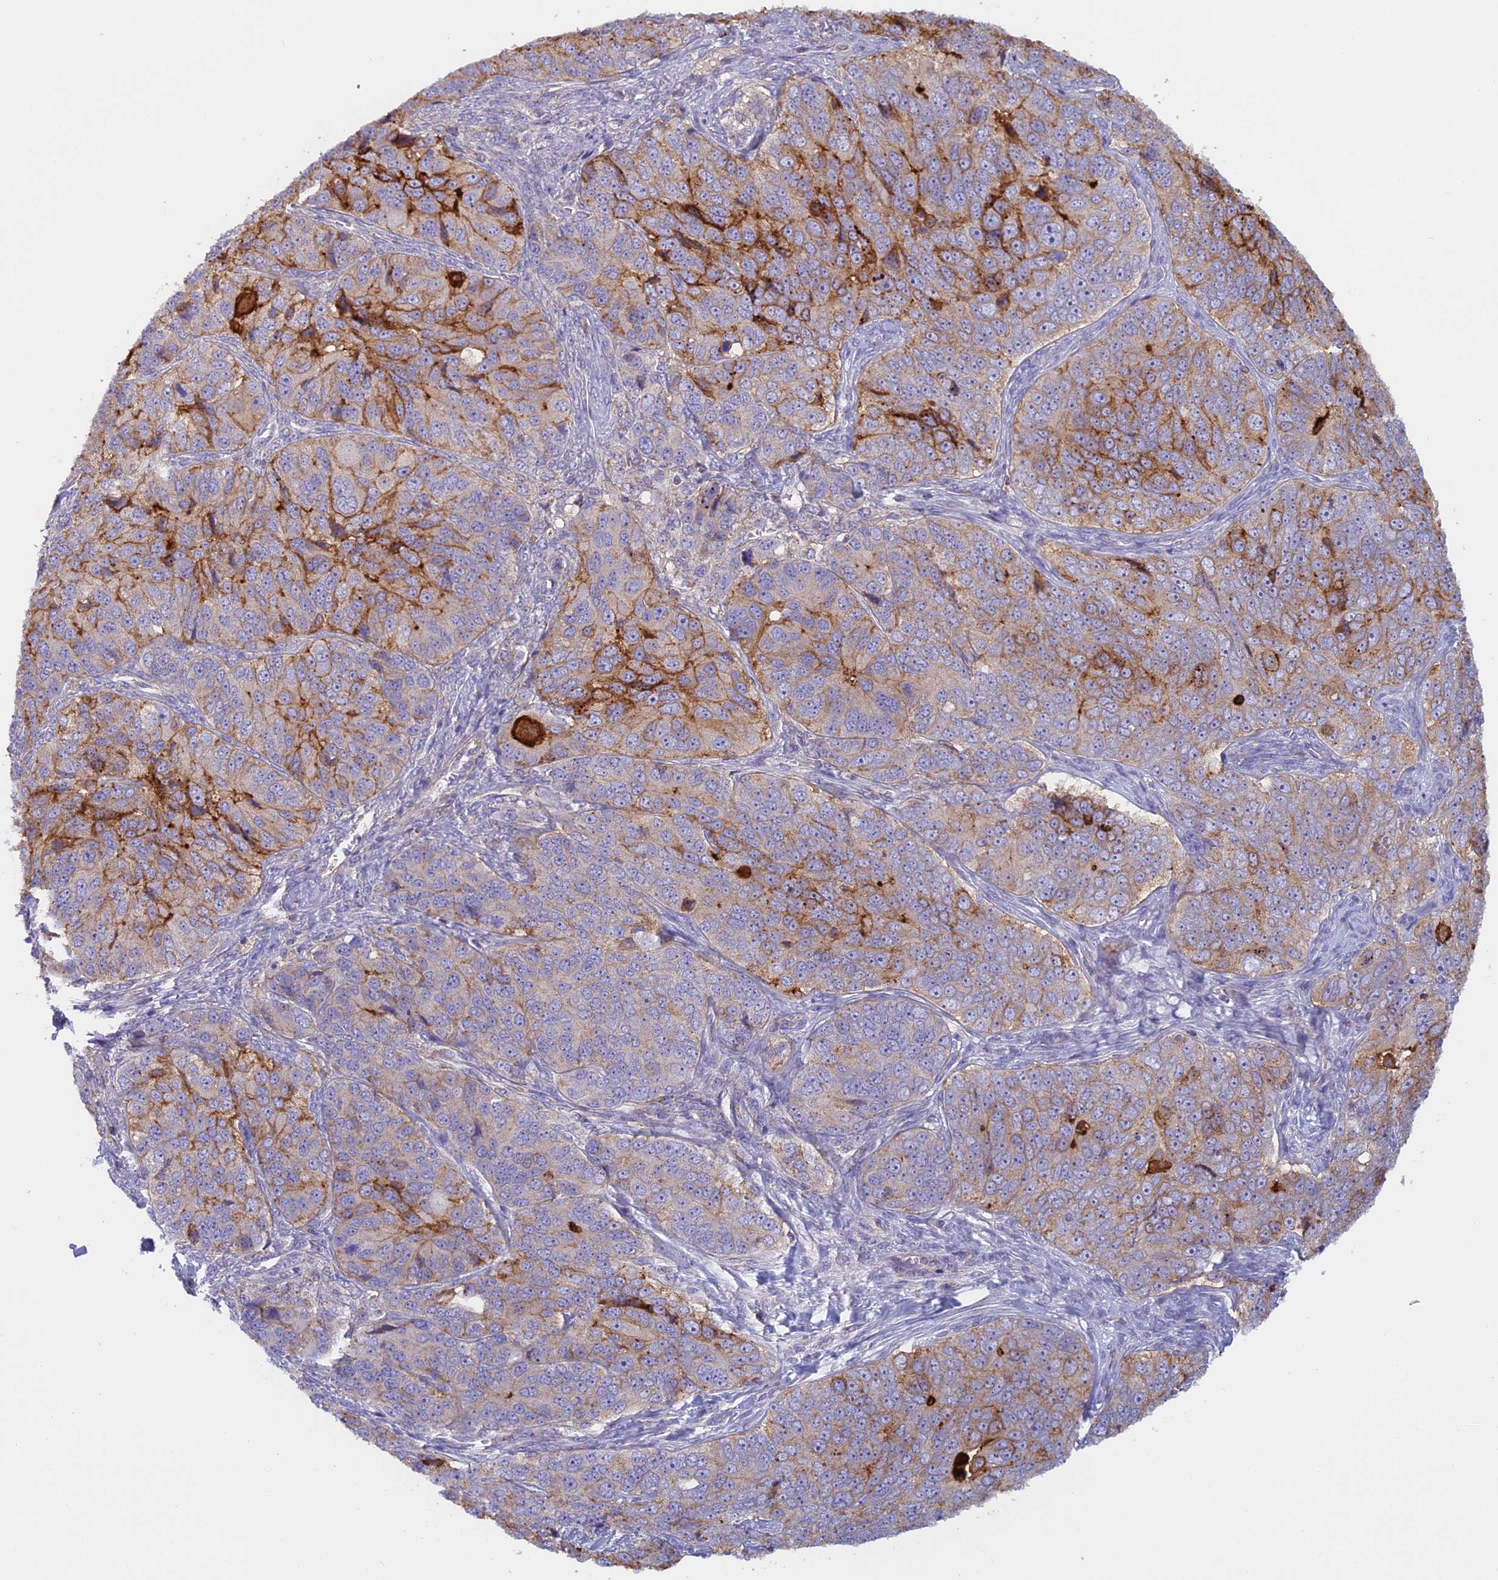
{"staining": {"intensity": "moderate", "quantity": "25%-75%", "location": "cytoplasmic/membranous"}, "tissue": "ovarian cancer", "cell_type": "Tumor cells", "image_type": "cancer", "snomed": [{"axis": "morphology", "description": "Carcinoma, endometroid"}, {"axis": "topography", "description": "Ovary"}], "caption": "Ovarian cancer (endometroid carcinoma) stained with a brown dye reveals moderate cytoplasmic/membranous positive staining in about 25%-75% of tumor cells.", "gene": "IFTAP", "patient": {"sex": "female", "age": 51}}